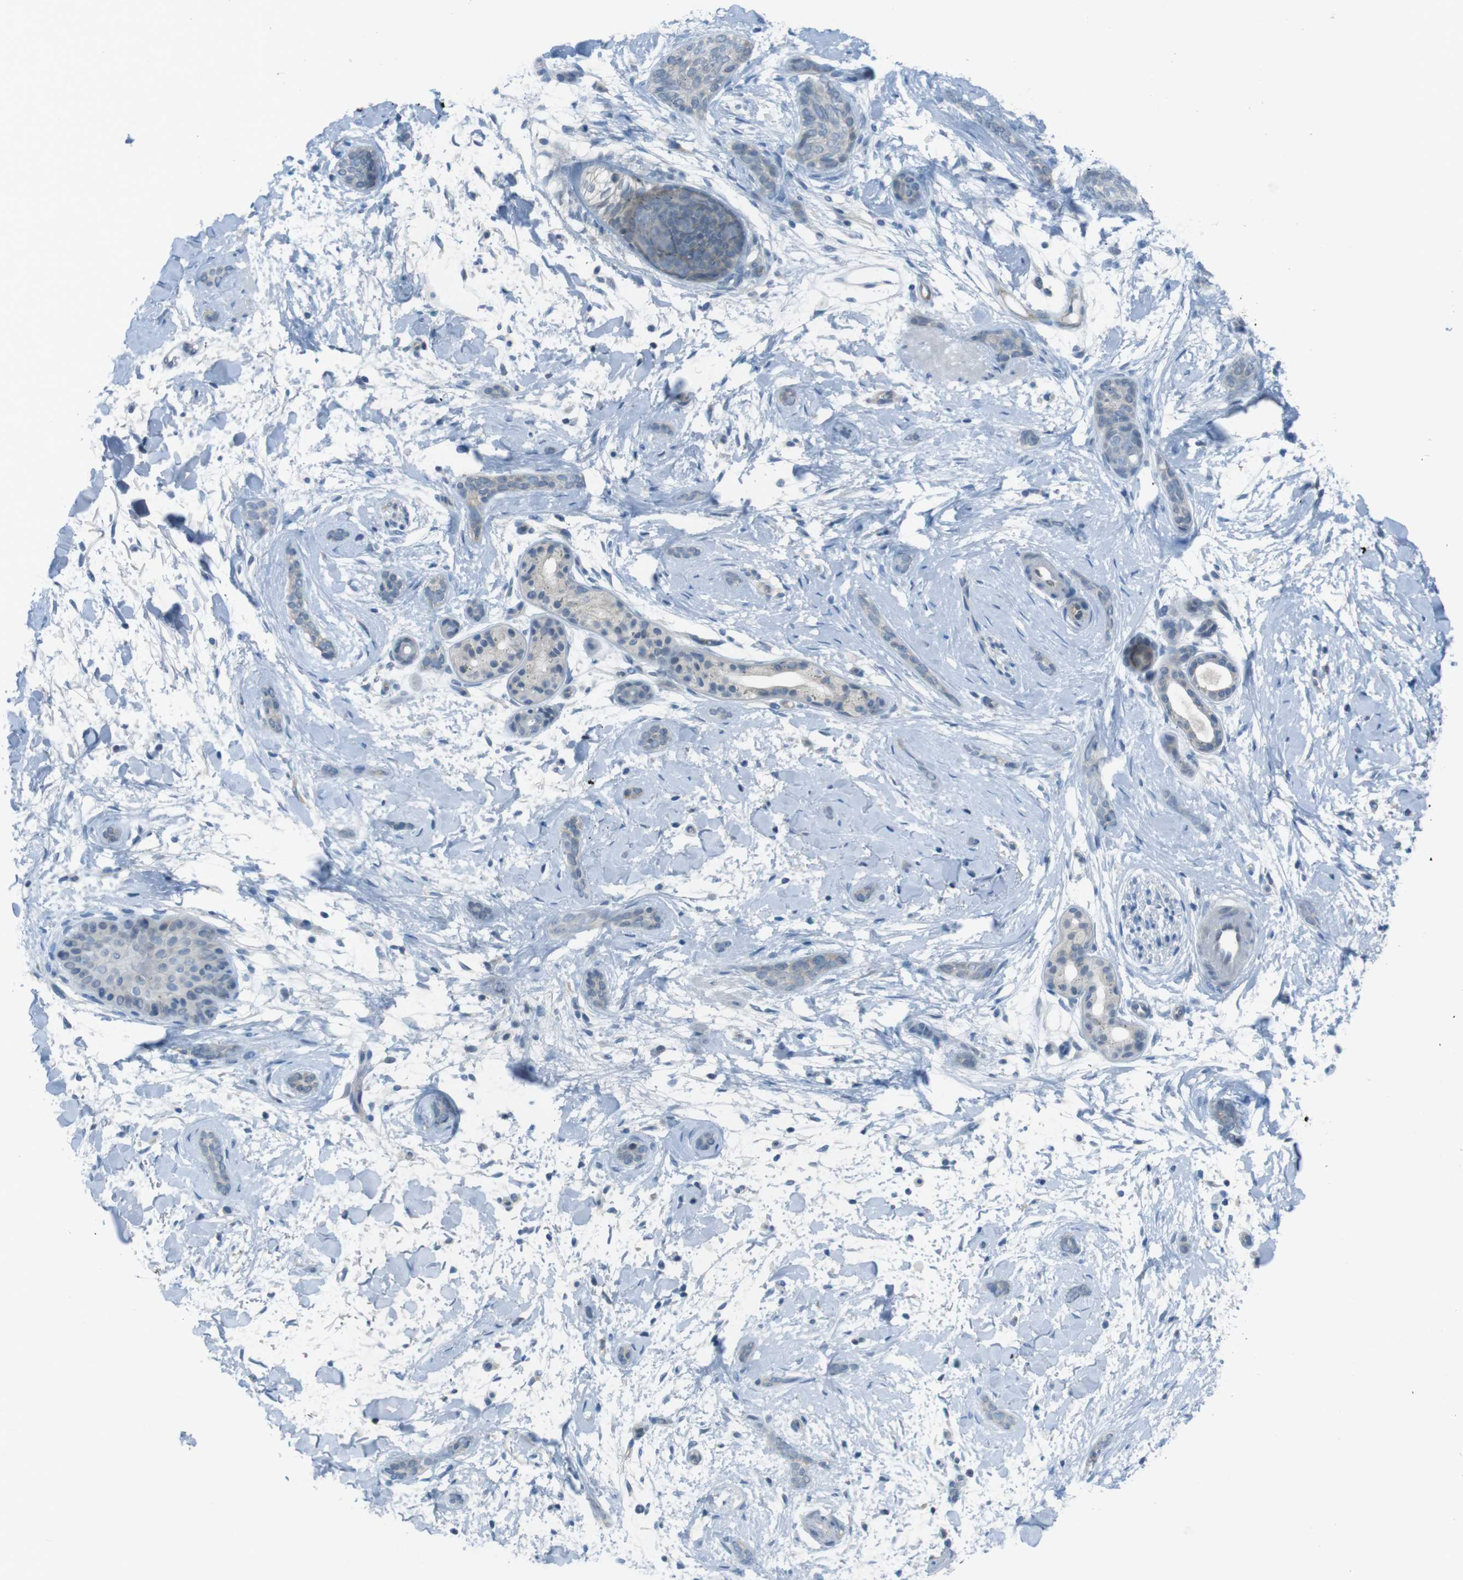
{"staining": {"intensity": "negative", "quantity": "none", "location": "none"}, "tissue": "skin cancer", "cell_type": "Tumor cells", "image_type": "cancer", "snomed": [{"axis": "morphology", "description": "Basal cell carcinoma"}, {"axis": "morphology", "description": "Adnexal tumor, benign"}, {"axis": "topography", "description": "Skin"}], "caption": "Protein analysis of benign adnexal tumor (skin) exhibits no significant positivity in tumor cells.", "gene": "ZDHHC20", "patient": {"sex": "female", "age": 42}}